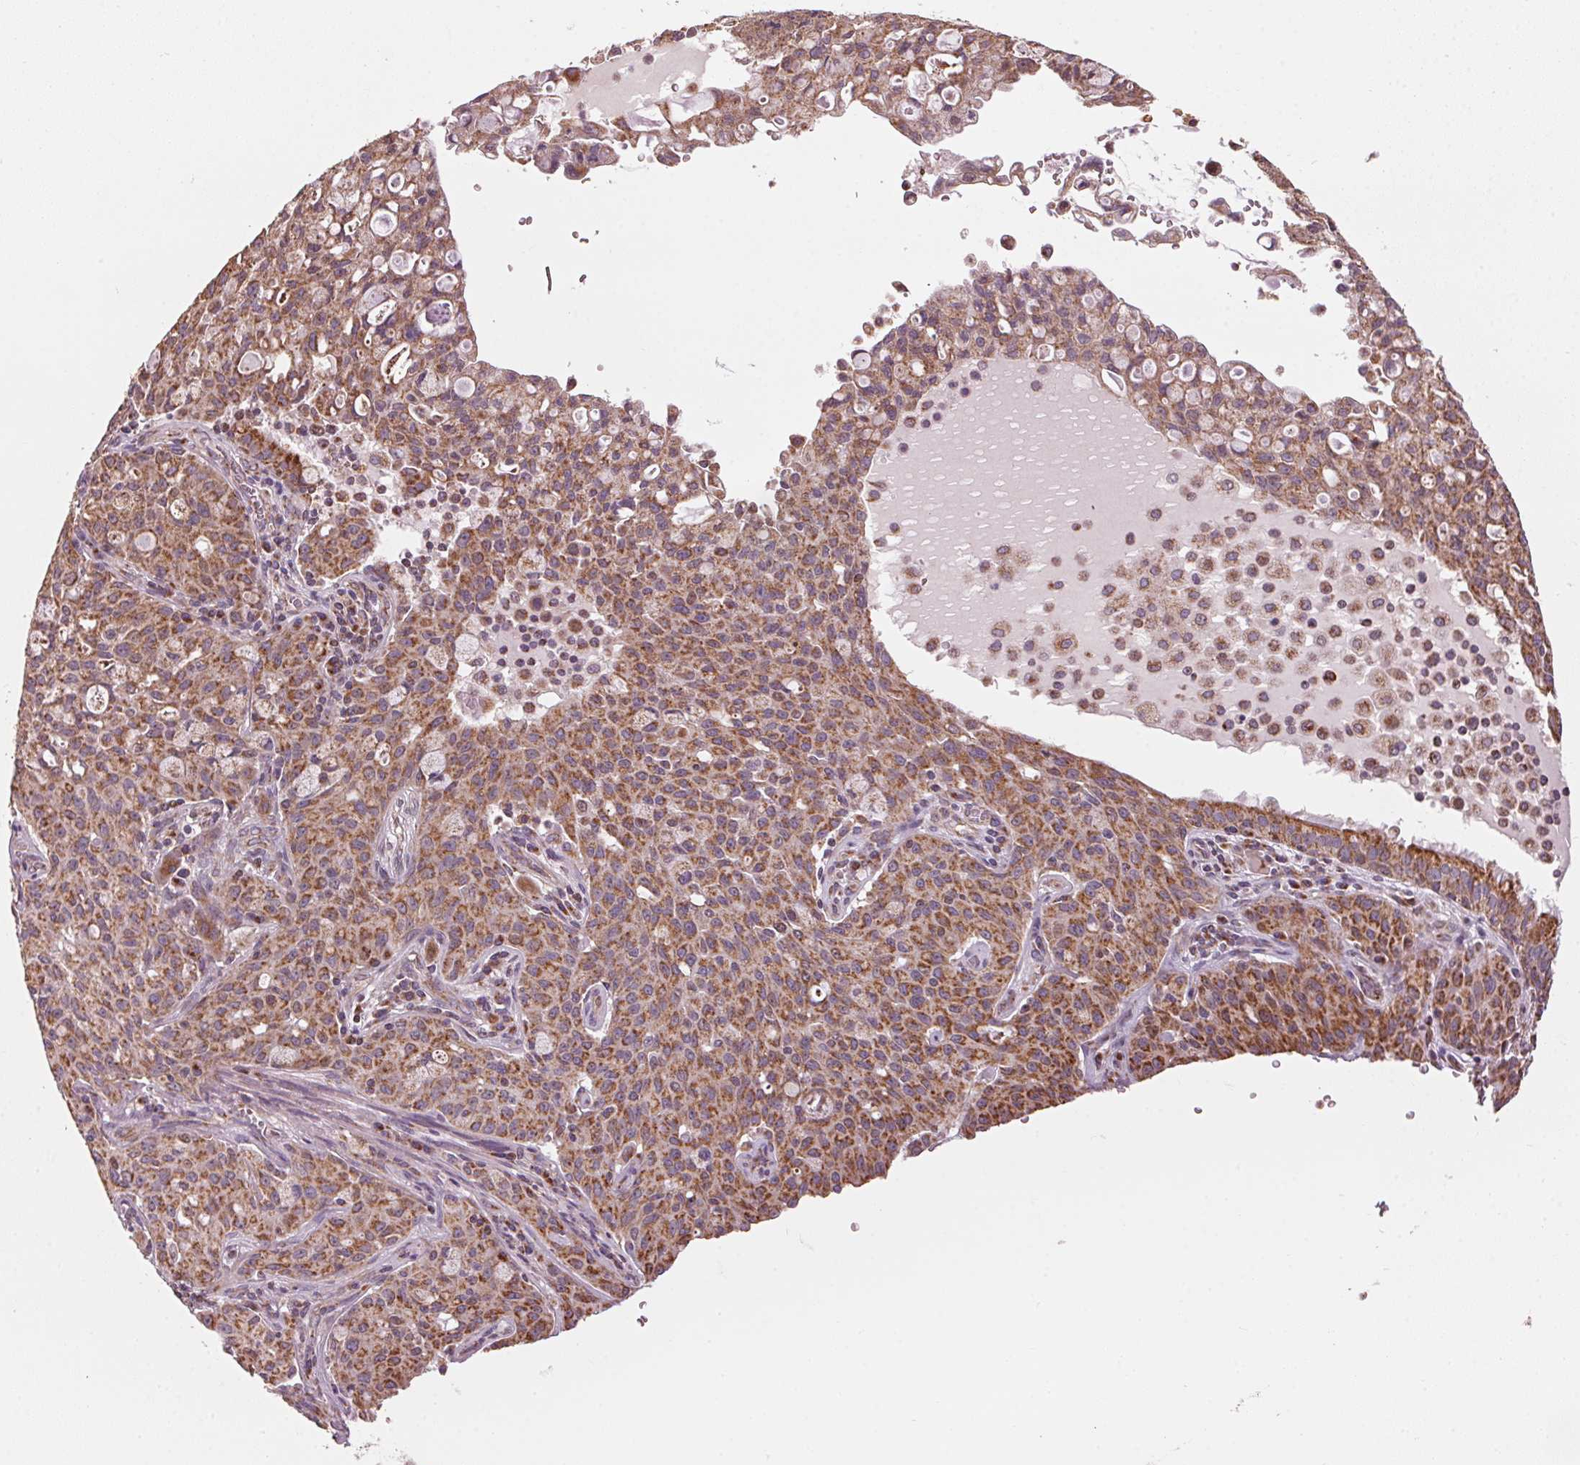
{"staining": {"intensity": "moderate", "quantity": ">75%", "location": "cytoplasmic/membranous"}, "tissue": "lung cancer", "cell_type": "Tumor cells", "image_type": "cancer", "snomed": [{"axis": "morphology", "description": "Adenocarcinoma, NOS"}, {"axis": "topography", "description": "Lung"}], "caption": "Tumor cells display medium levels of moderate cytoplasmic/membranous expression in about >75% of cells in adenocarcinoma (lung).", "gene": "TOMM70", "patient": {"sex": "female", "age": 44}}